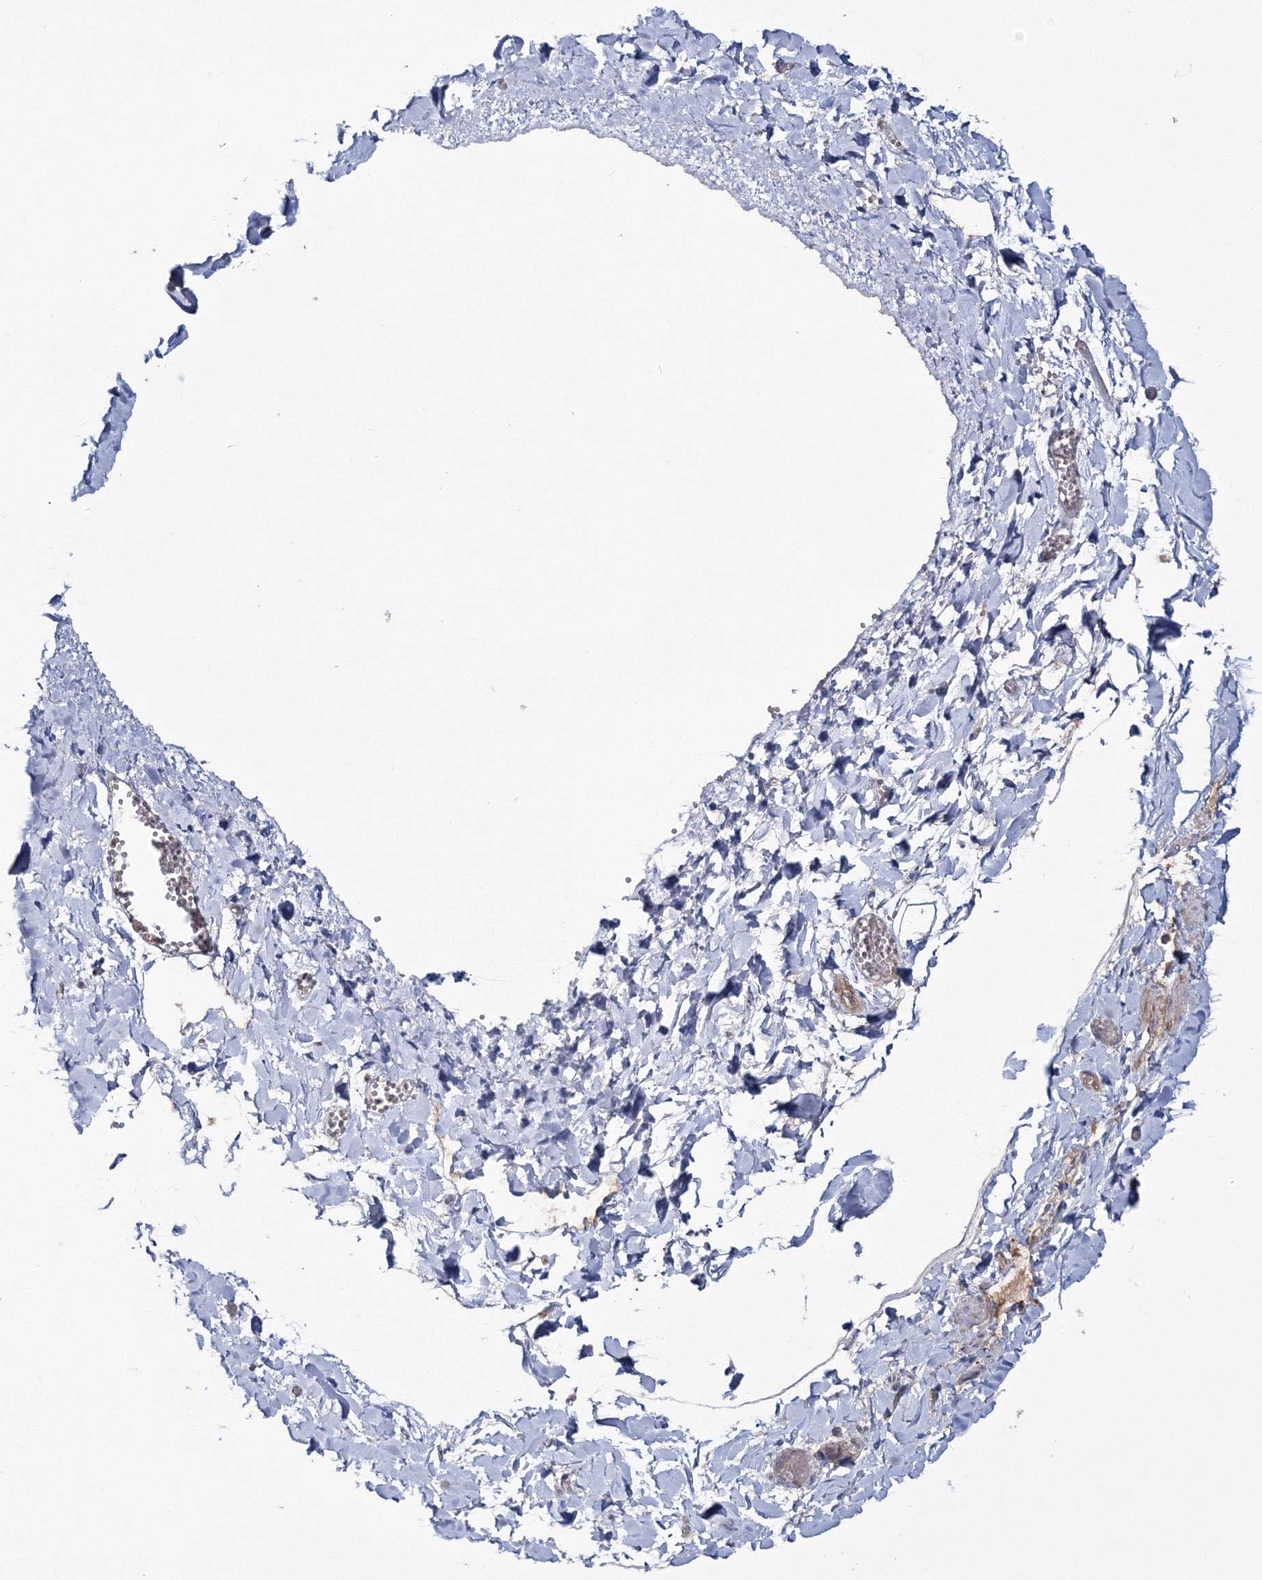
{"staining": {"intensity": "moderate", "quantity": "25%-75%", "location": "cytoplasmic/membranous"}, "tissue": "soft tissue", "cell_type": "Fibroblasts", "image_type": "normal", "snomed": [{"axis": "morphology", "description": "Normal tissue, NOS"}, {"axis": "topography", "description": "Gallbladder"}, {"axis": "topography", "description": "Peripheral nerve tissue"}], "caption": "An image of soft tissue stained for a protein demonstrates moderate cytoplasmic/membranous brown staining in fibroblasts. The staining was performed using DAB (3,3'-diaminobenzidine) to visualize the protein expression in brown, while the nuclei were stained in blue with hematoxylin (Magnification: 20x).", "gene": "PEX13", "patient": {"sex": "male", "age": 38}}